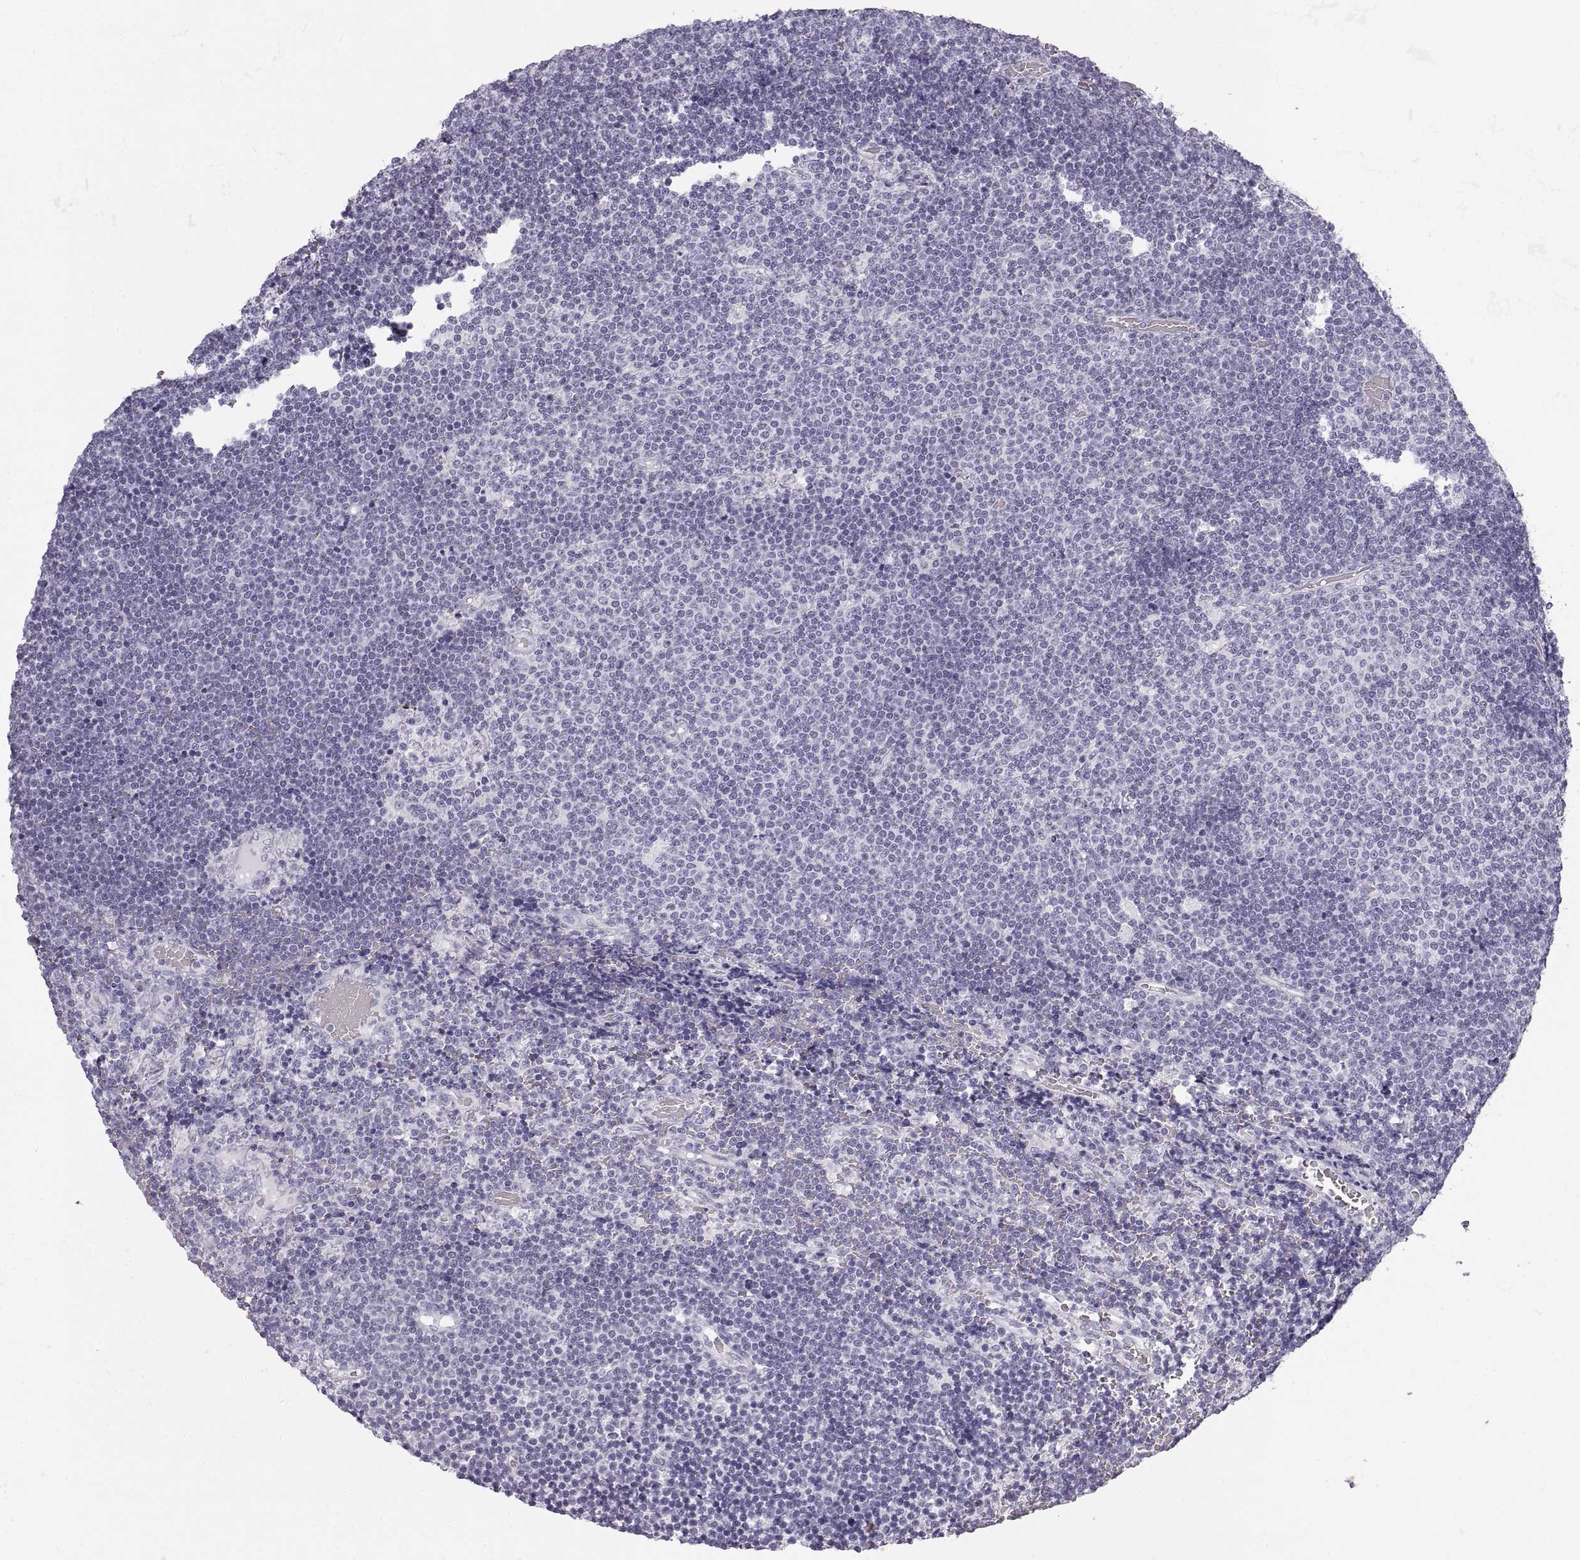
{"staining": {"intensity": "negative", "quantity": "none", "location": "none"}, "tissue": "lymphoma", "cell_type": "Tumor cells", "image_type": "cancer", "snomed": [{"axis": "morphology", "description": "Malignant lymphoma, non-Hodgkin's type, Low grade"}, {"axis": "topography", "description": "Brain"}], "caption": "Immunohistochemistry photomicrograph of low-grade malignant lymphoma, non-Hodgkin's type stained for a protein (brown), which exhibits no positivity in tumor cells.", "gene": "CRYAA", "patient": {"sex": "female", "age": 66}}